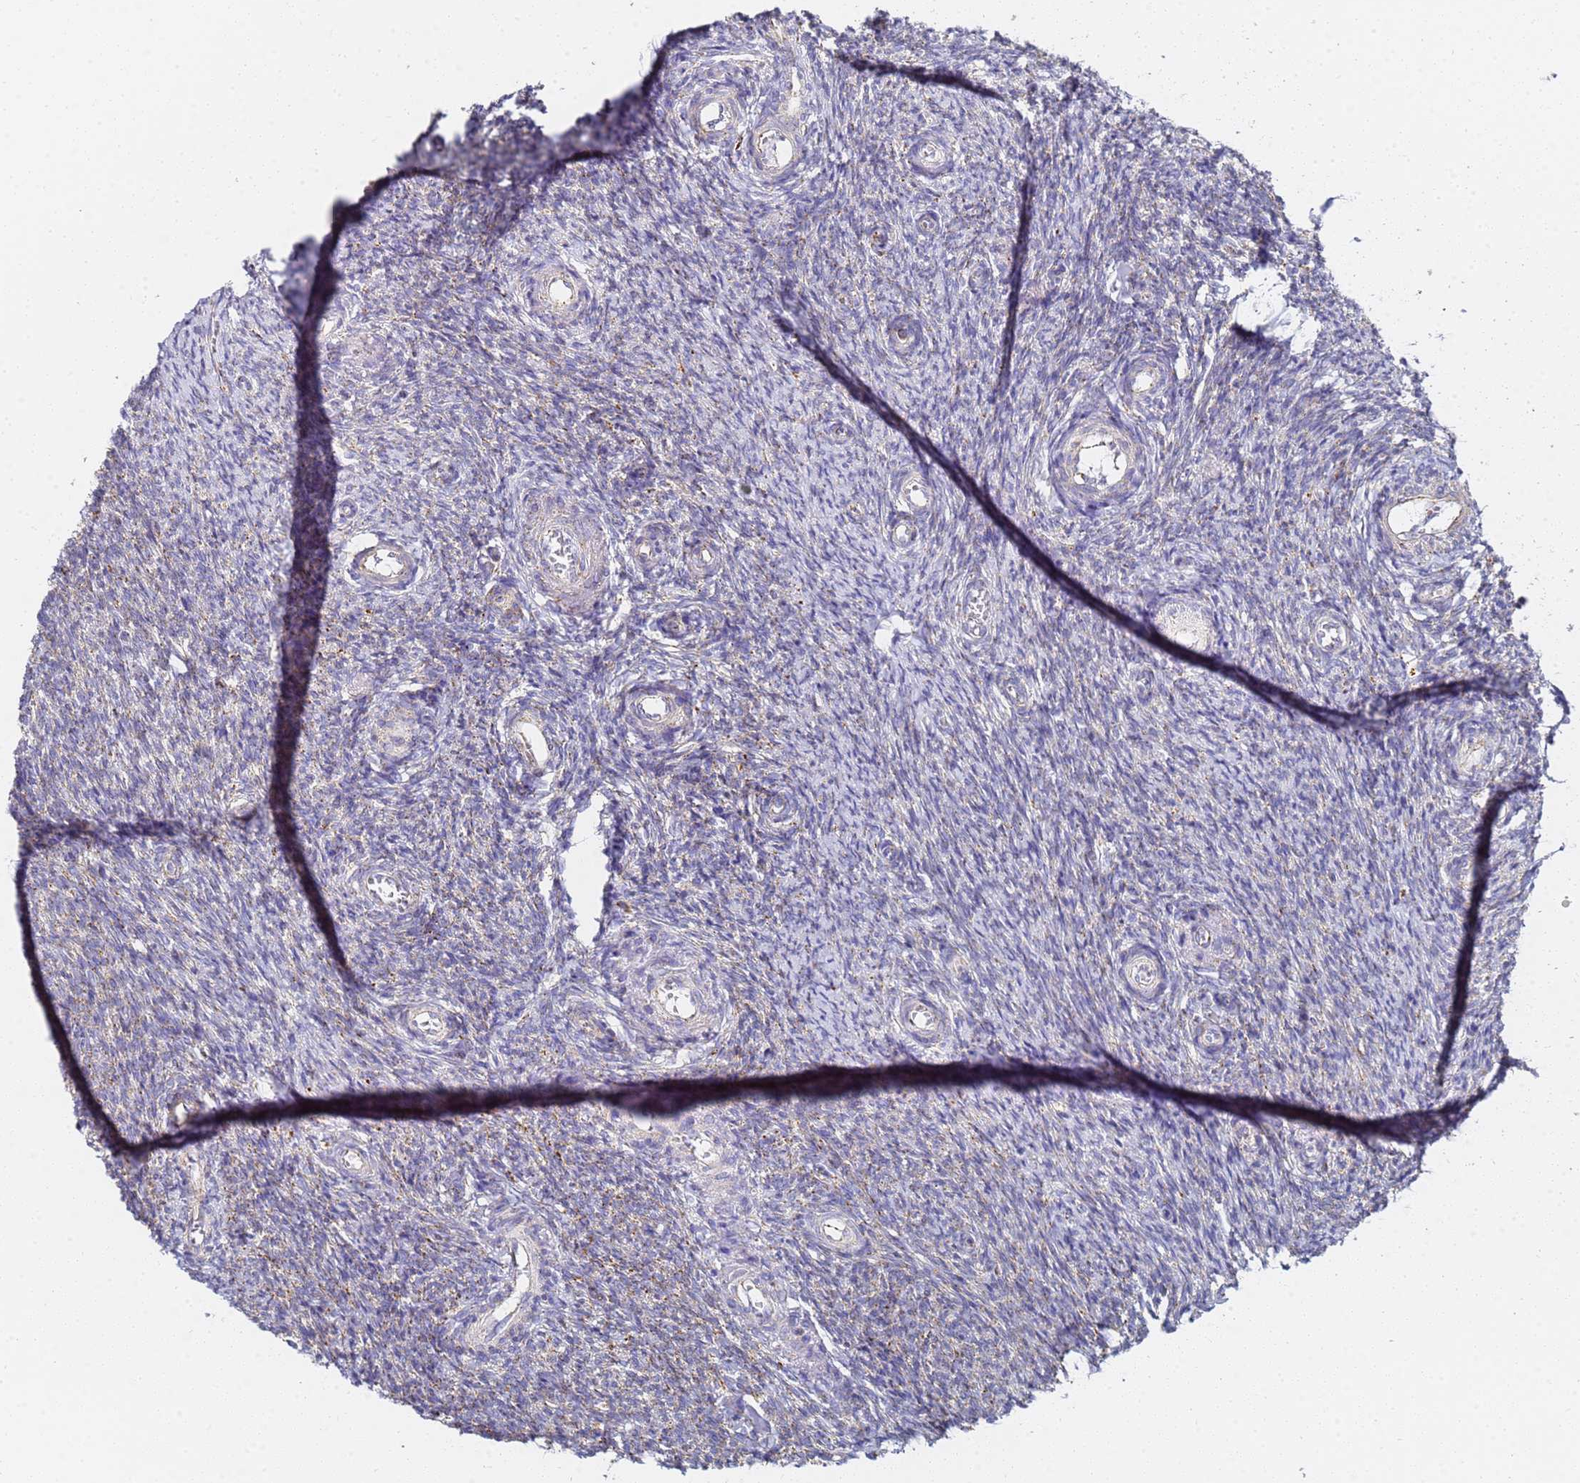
{"staining": {"intensity": "negative", "quantity": "none", "location": "none"}, "tissue": "ovary", "cell_type": "Ovarian stroma cells", "image_type": "normal", "snomed": [{"axis": "morphology", "description": "Normal tissue, NOS"}, {"axis": "topography", "description": "Ovary"}], "caption": "The image exhibits no significant staining in ovarian stroma cells of ovary. (Brightfield microscopy of DAB immunohistochemistry at high magnification).", "gene": "CNIH4", "patient": {"sex": "female", "age": 44}}